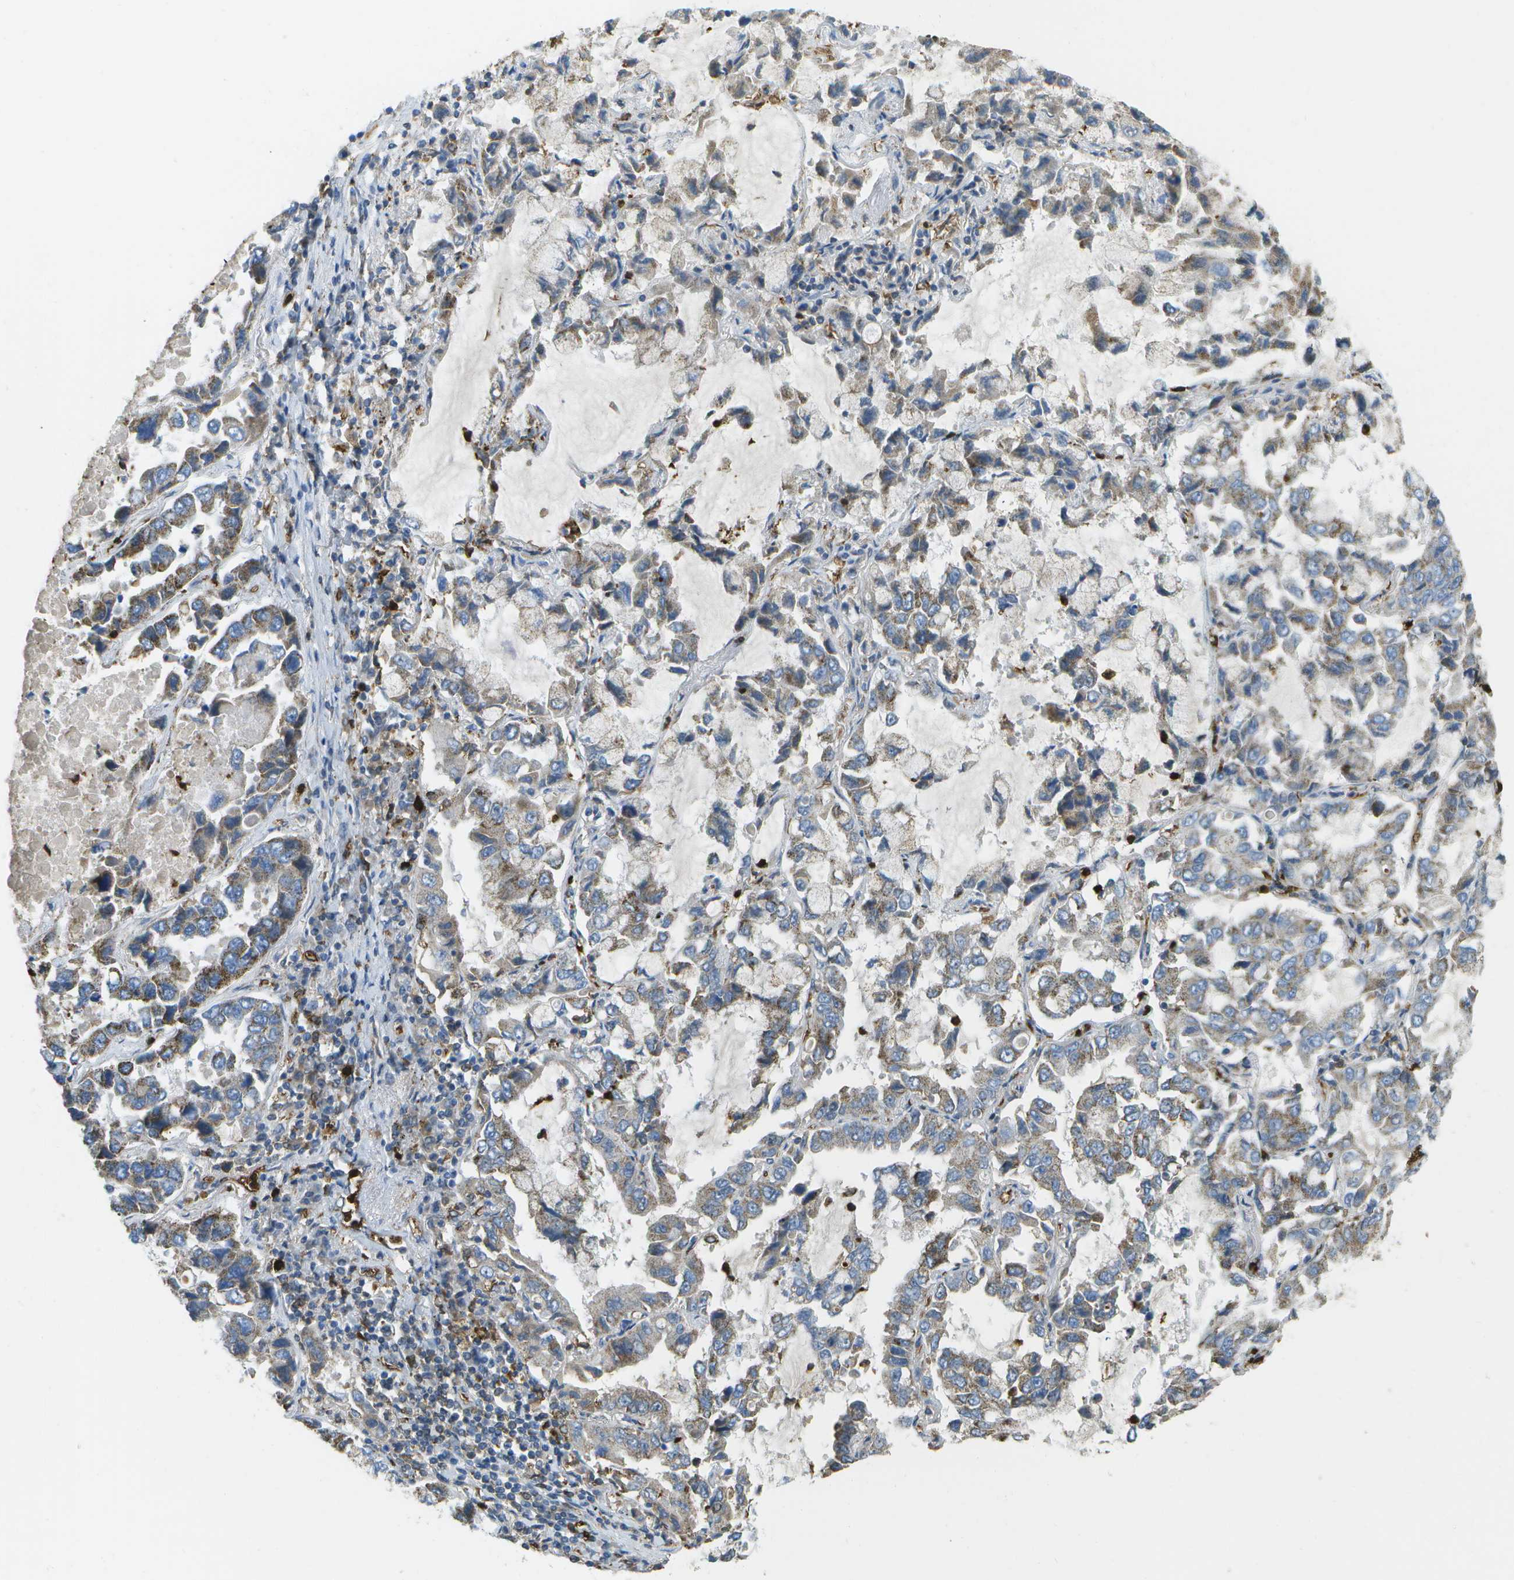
{"staining": {"intensity": "weak", "quantity": ">75%", "location": "cytoplasmic/membranous"}, "tissue": "lung cancer", "cell_type": "Tumor cells", "image_type": "cancer", "snomed": [{"axis": "morphology", "description": "Adenocarcinoma, NOS"}, {"axis": "topography", "description": "Lung"}], "caption": "IHC (DAB (3,3'-diaminobenzidine)) staining of lung cancer (adenocarcinoma) displays weak cytoplasmic/membranous protein expression in approximately >75% of tumor cells.", "gene": "CACHD1", "patient": {"sex": "male", "age": 64}}